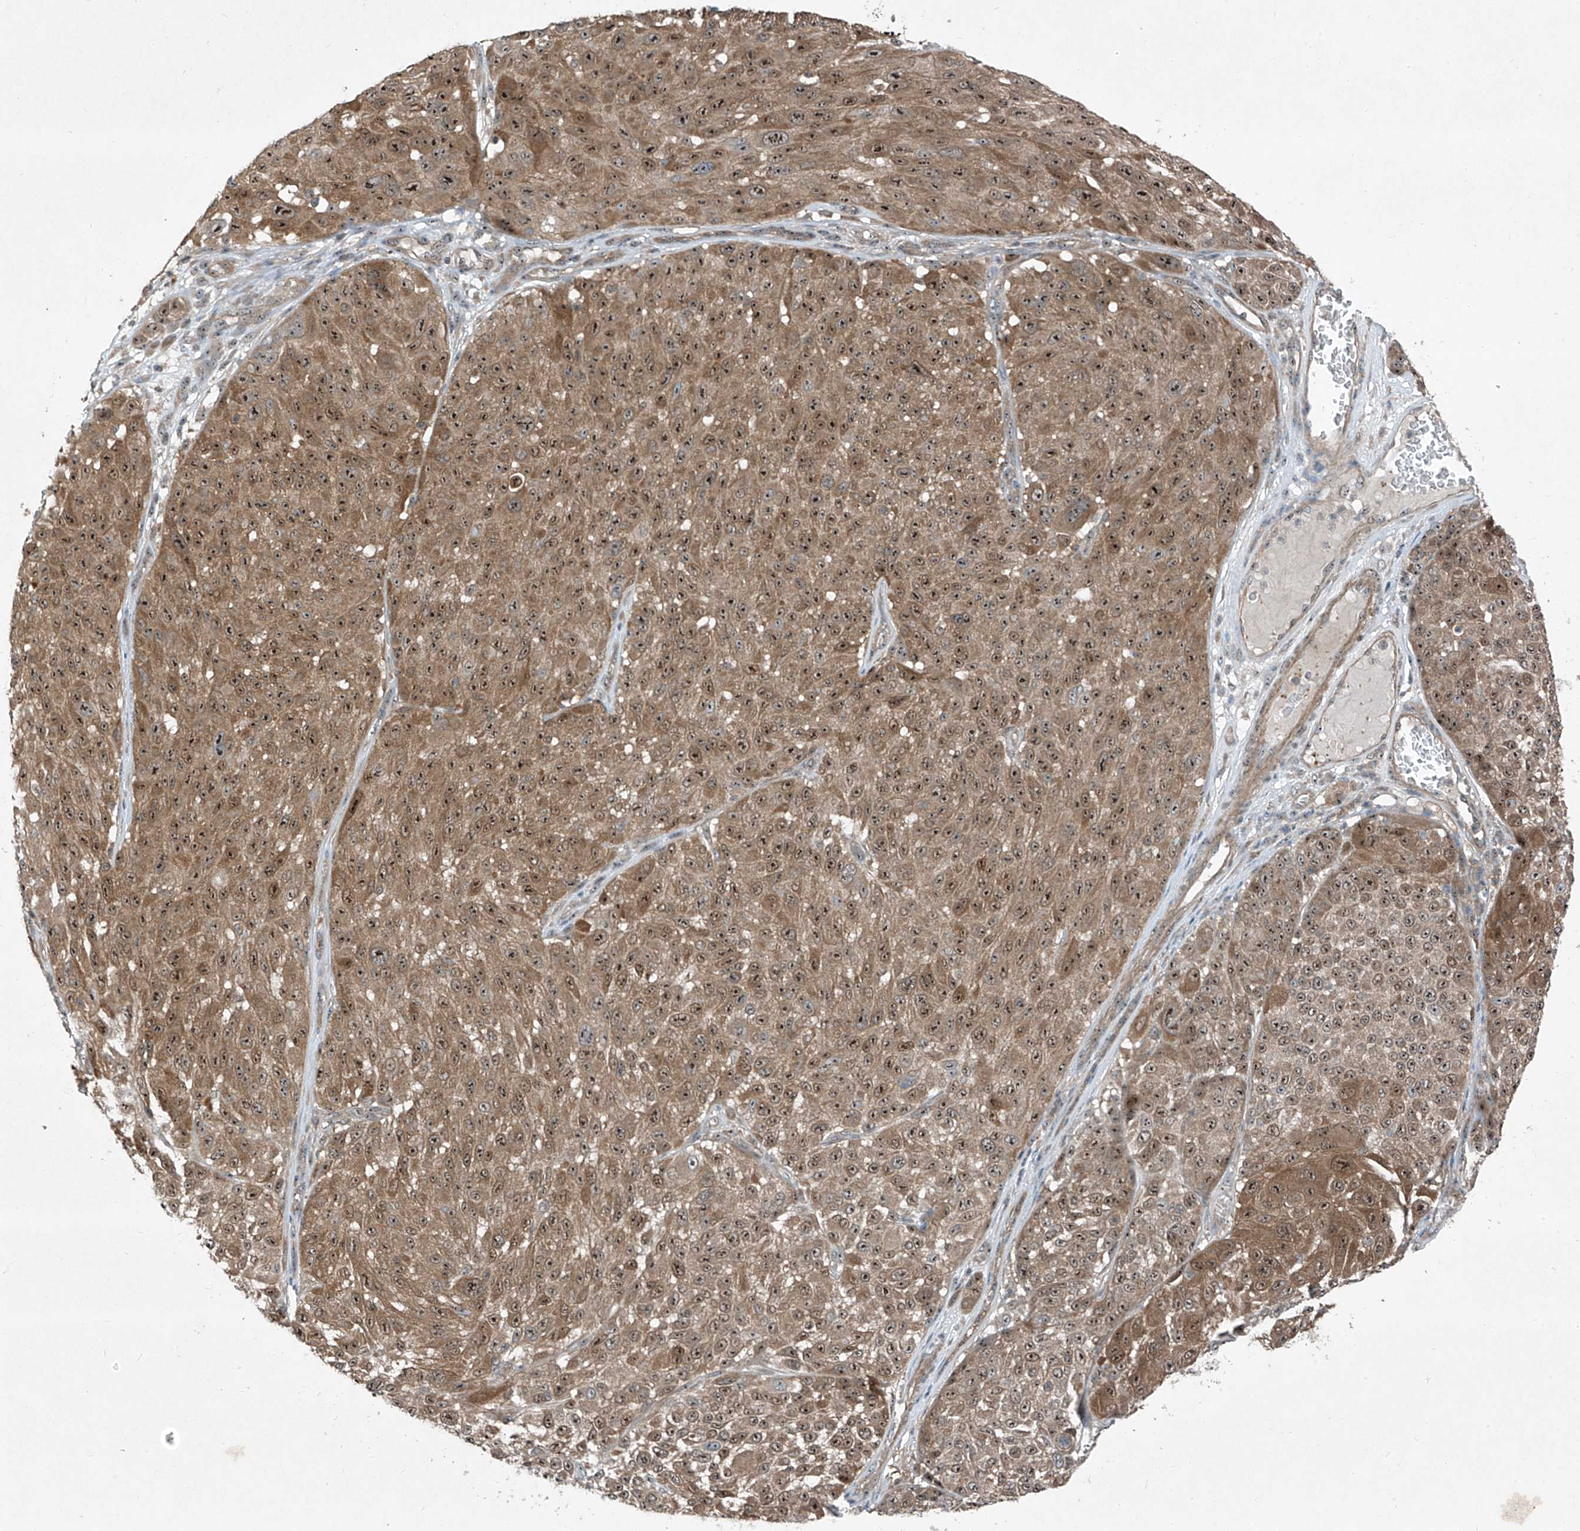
{"staining": {"intensity": "moderate", "quantity": ">75%", "location": "cytoplasmic/membranous,nuclear"}, "tissue": "melanoma", "cell_type": "Tumor cells", "image_type": "cancer", "snomed": [{"axis": "morphology", "description": "Malignant melanoma, NOS"}, {"axis": "topography", "description": "Skin"}], "caption": "This is a histology image of immunohistochemistry staining of melanoma, which shows moderate staining in the cytoplasmic/membranous and nuclear of tumor cells.", "gene": "PPCS", "patient": {"sex": "male", "age": 83}}